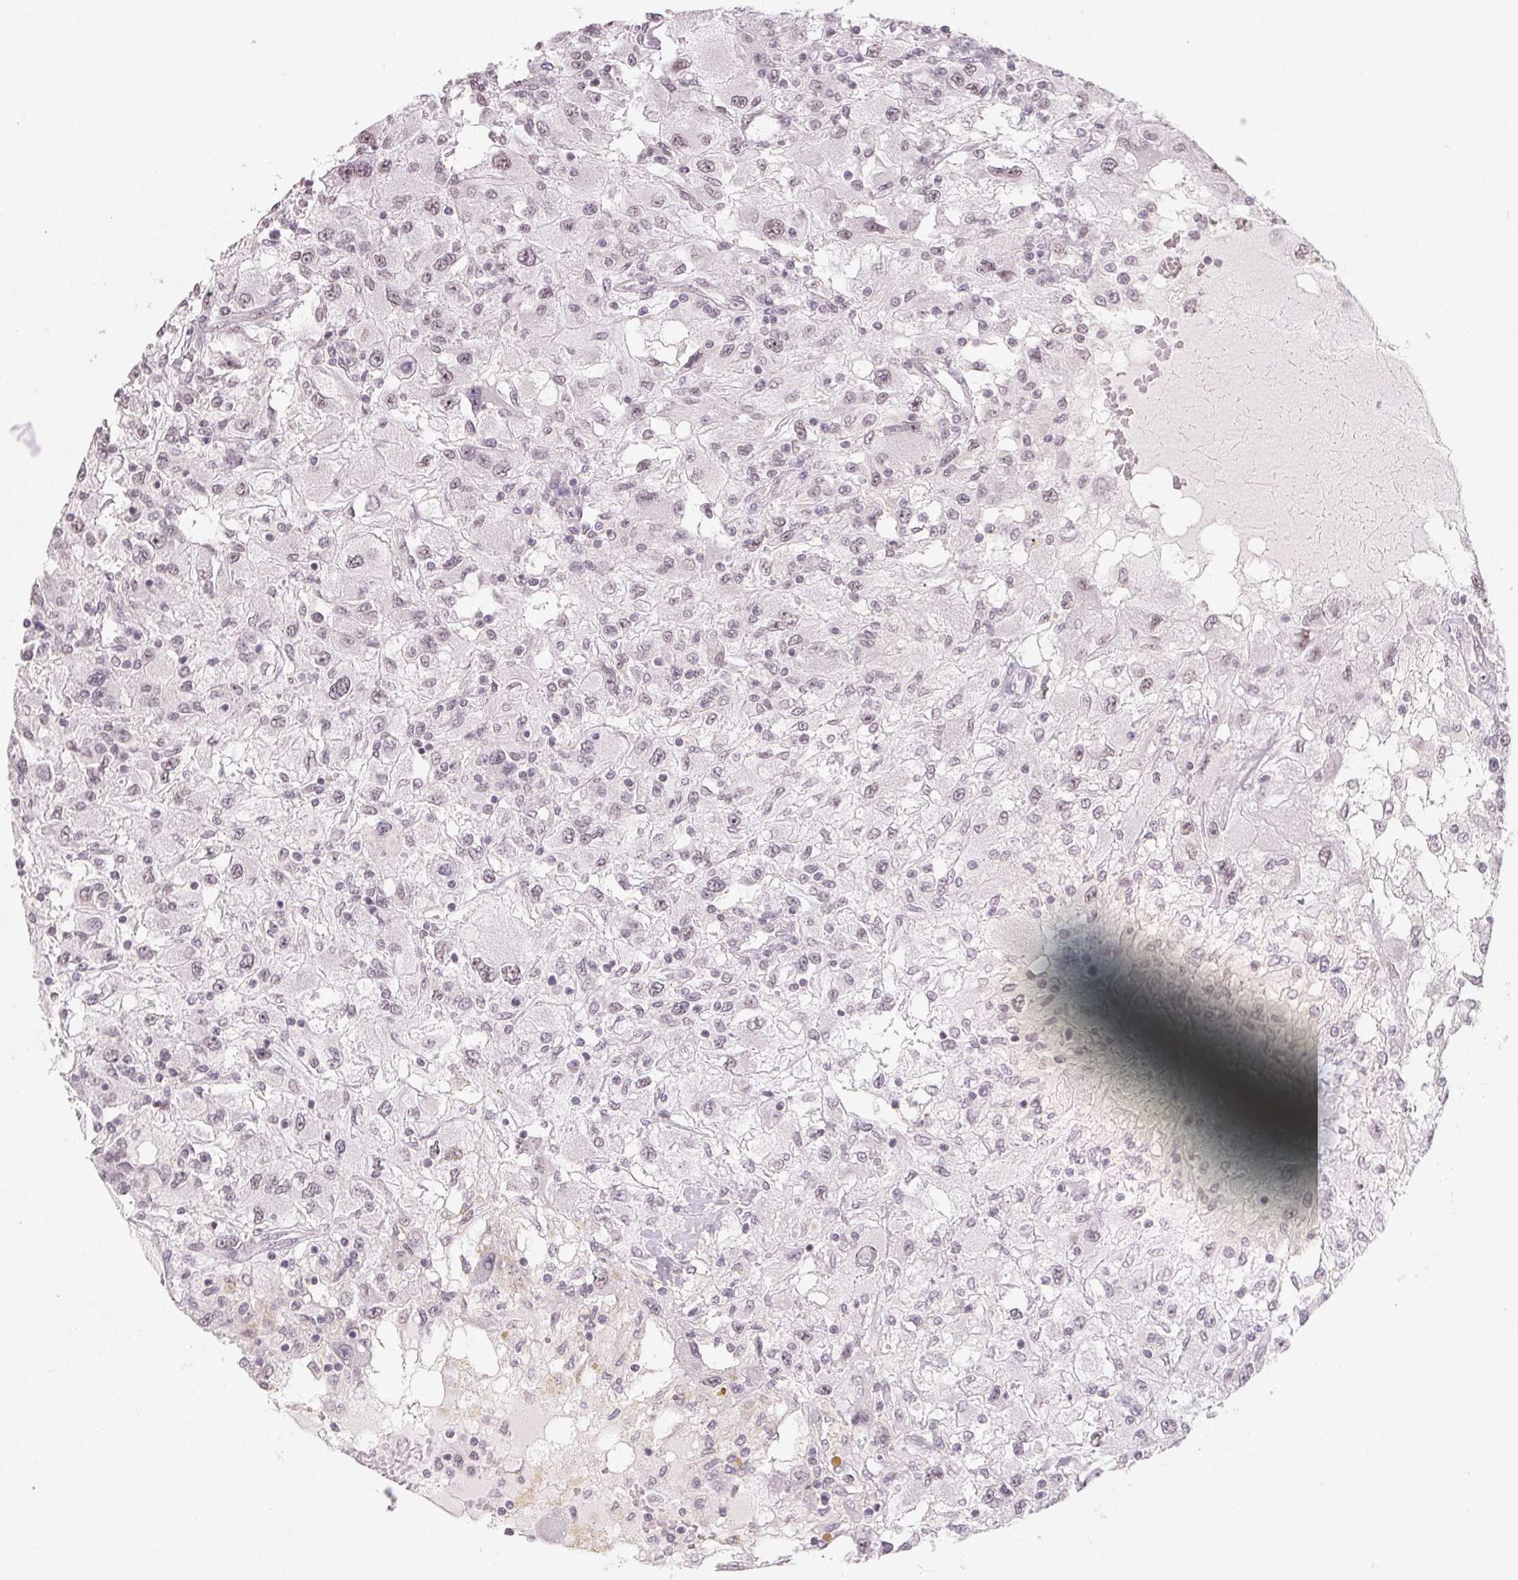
{"staining": {"intensity": "negative", "quantity": "none", "location": "none"}, "tissue": "renal cancer", "cell_type": "Tumor cells", "image_type": "cancer", "snomed": [{"axis": "morphology", "description": "Adenocarcinoma, NOS"}, {"axis": "topography", "description": "Kidney"}], "caption": "An immunohistochemistry (IHC) histopathology image of renal adenocarcinoma is shown. There is no staining in tumor cells of renal adenocarcinoma. The staining was performed using DAB (3,3'-diaminobenzidine) to visualize the protein expression in brown, while the nuclei were stained in blue with hematoxylin (Magnification: 20x).", "gene": "NXF3", "patient": {"sex": "female", "age": 67}}